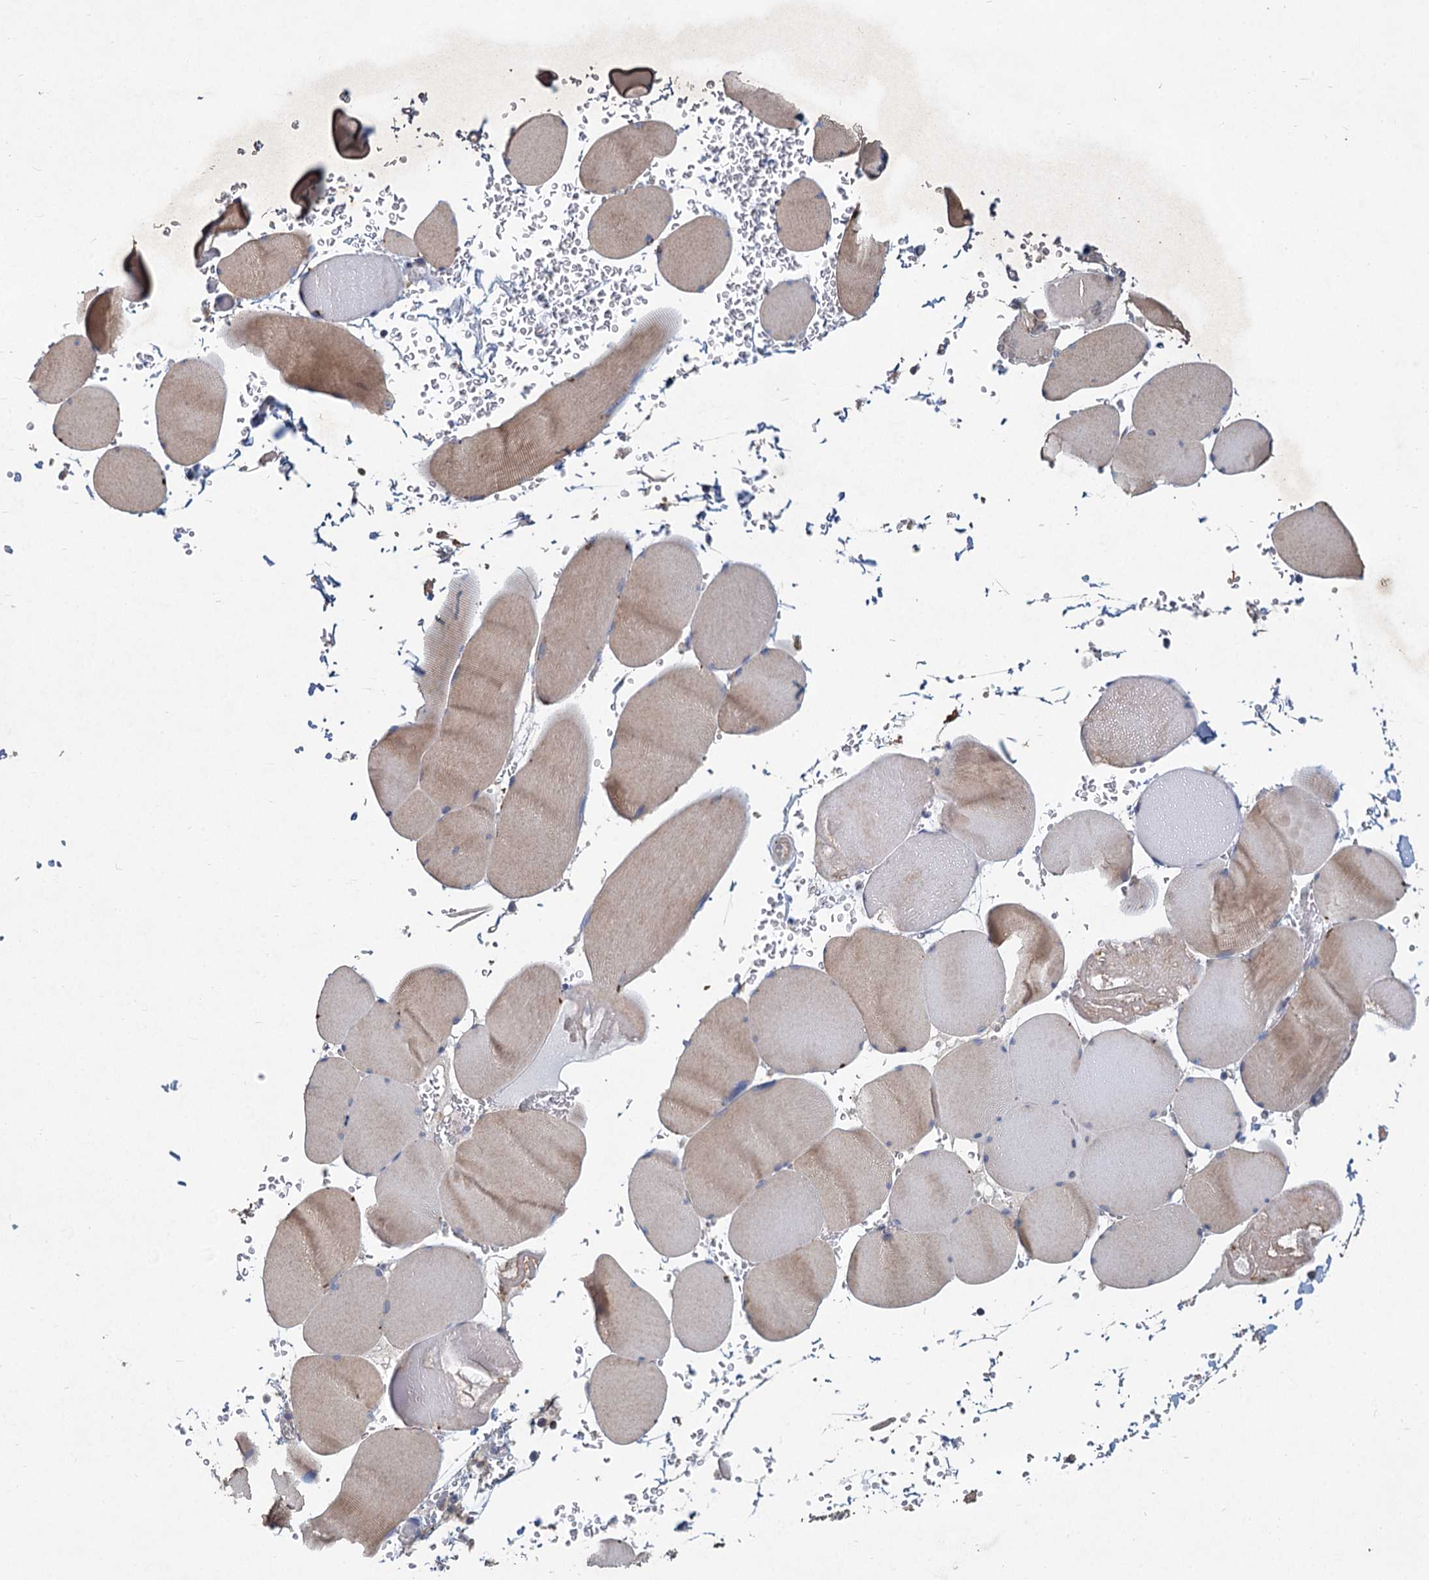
{"staining": {"intensity": "weak", "quantity": ">75%", "location": "cytoplasmic/membranous"}, "tissue": "skeletal muscle", "cell_type": "Myocytes", "image_type": "normal", "snomed": [{"axis": "morphology", "description": "Normal tissue, NOS"}, {"axis": "topography", "description": "Skeletal muscle"}, {"axis": "topography", "description": "Head-Neck"}], "caption": "Unremarkable skeletal muscle demonstrates weak cytoplasmic/membranous positivity in about >75% of myocytes, visualized by immunohistochemistry. The staining was performed using DAB (3,3'-diaminobenzidine) to visualize the protein expression in brown, while the nuclei were stained in blue with hematoxylin (Magnification: 20x).", "gene": "HES2", "patient": {"sex": "male", "age": 66}}